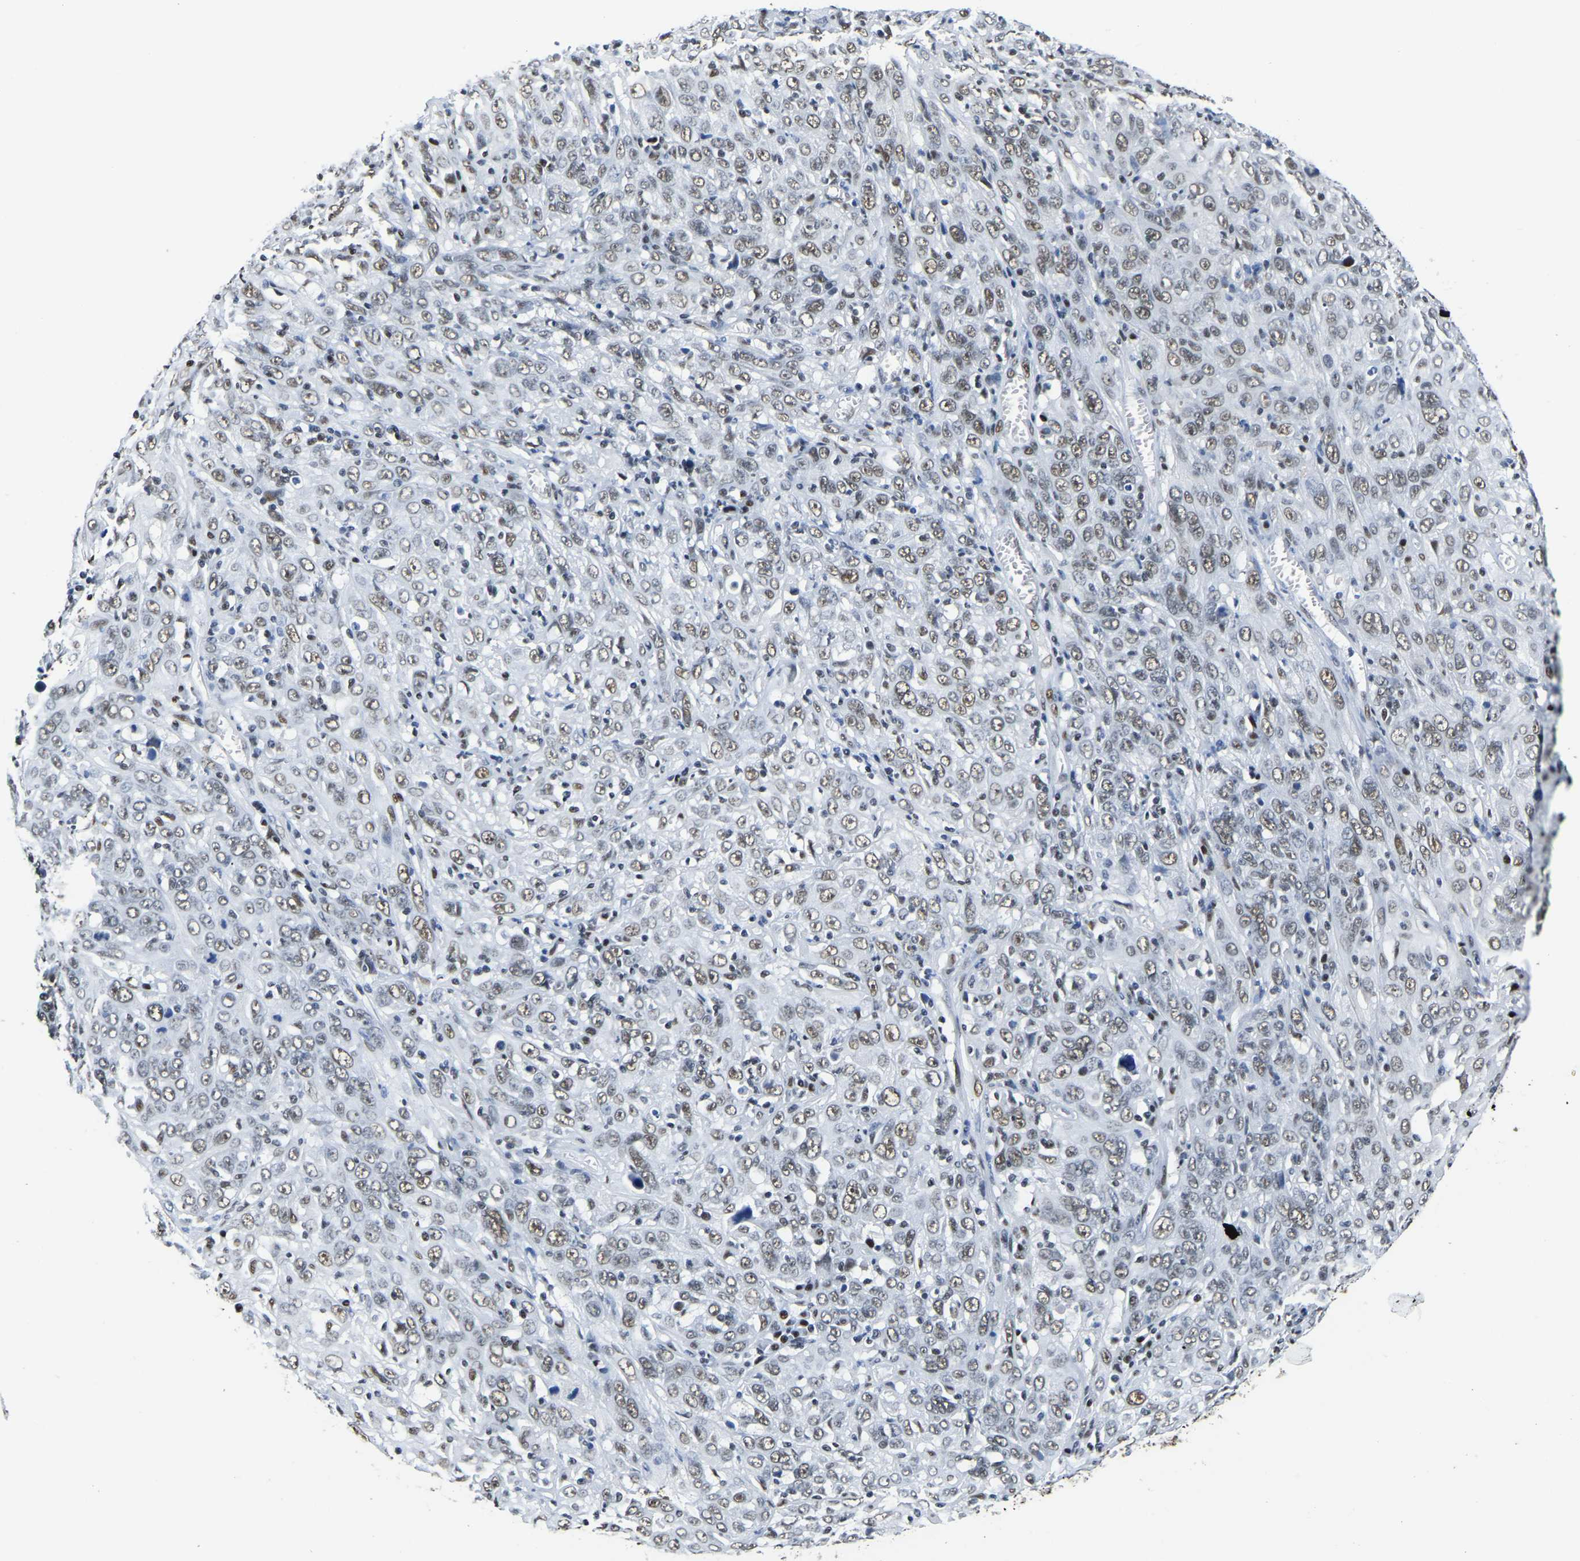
{"staining": {"intensity": "moderate", "quantity": "25%-75%", "location": "nuclear"}, "tissue": "cervical cancer", "cell_type": "Tumor cells", "image_type": "cancer", "snomed": [{"axis": "morphology", "description": "Squamous cell carcinoma, NOS"}, {"axis": "topography", "description": "Cervix"}], "caption": "Approximately 25%-75% of tumor cells in human cervical cancer exhibit moderate nuclear protein expression as visualized by brown immunohistochemical staining.", "gene": "UBA1", "patient": {"sex": "female", "age": 46}}